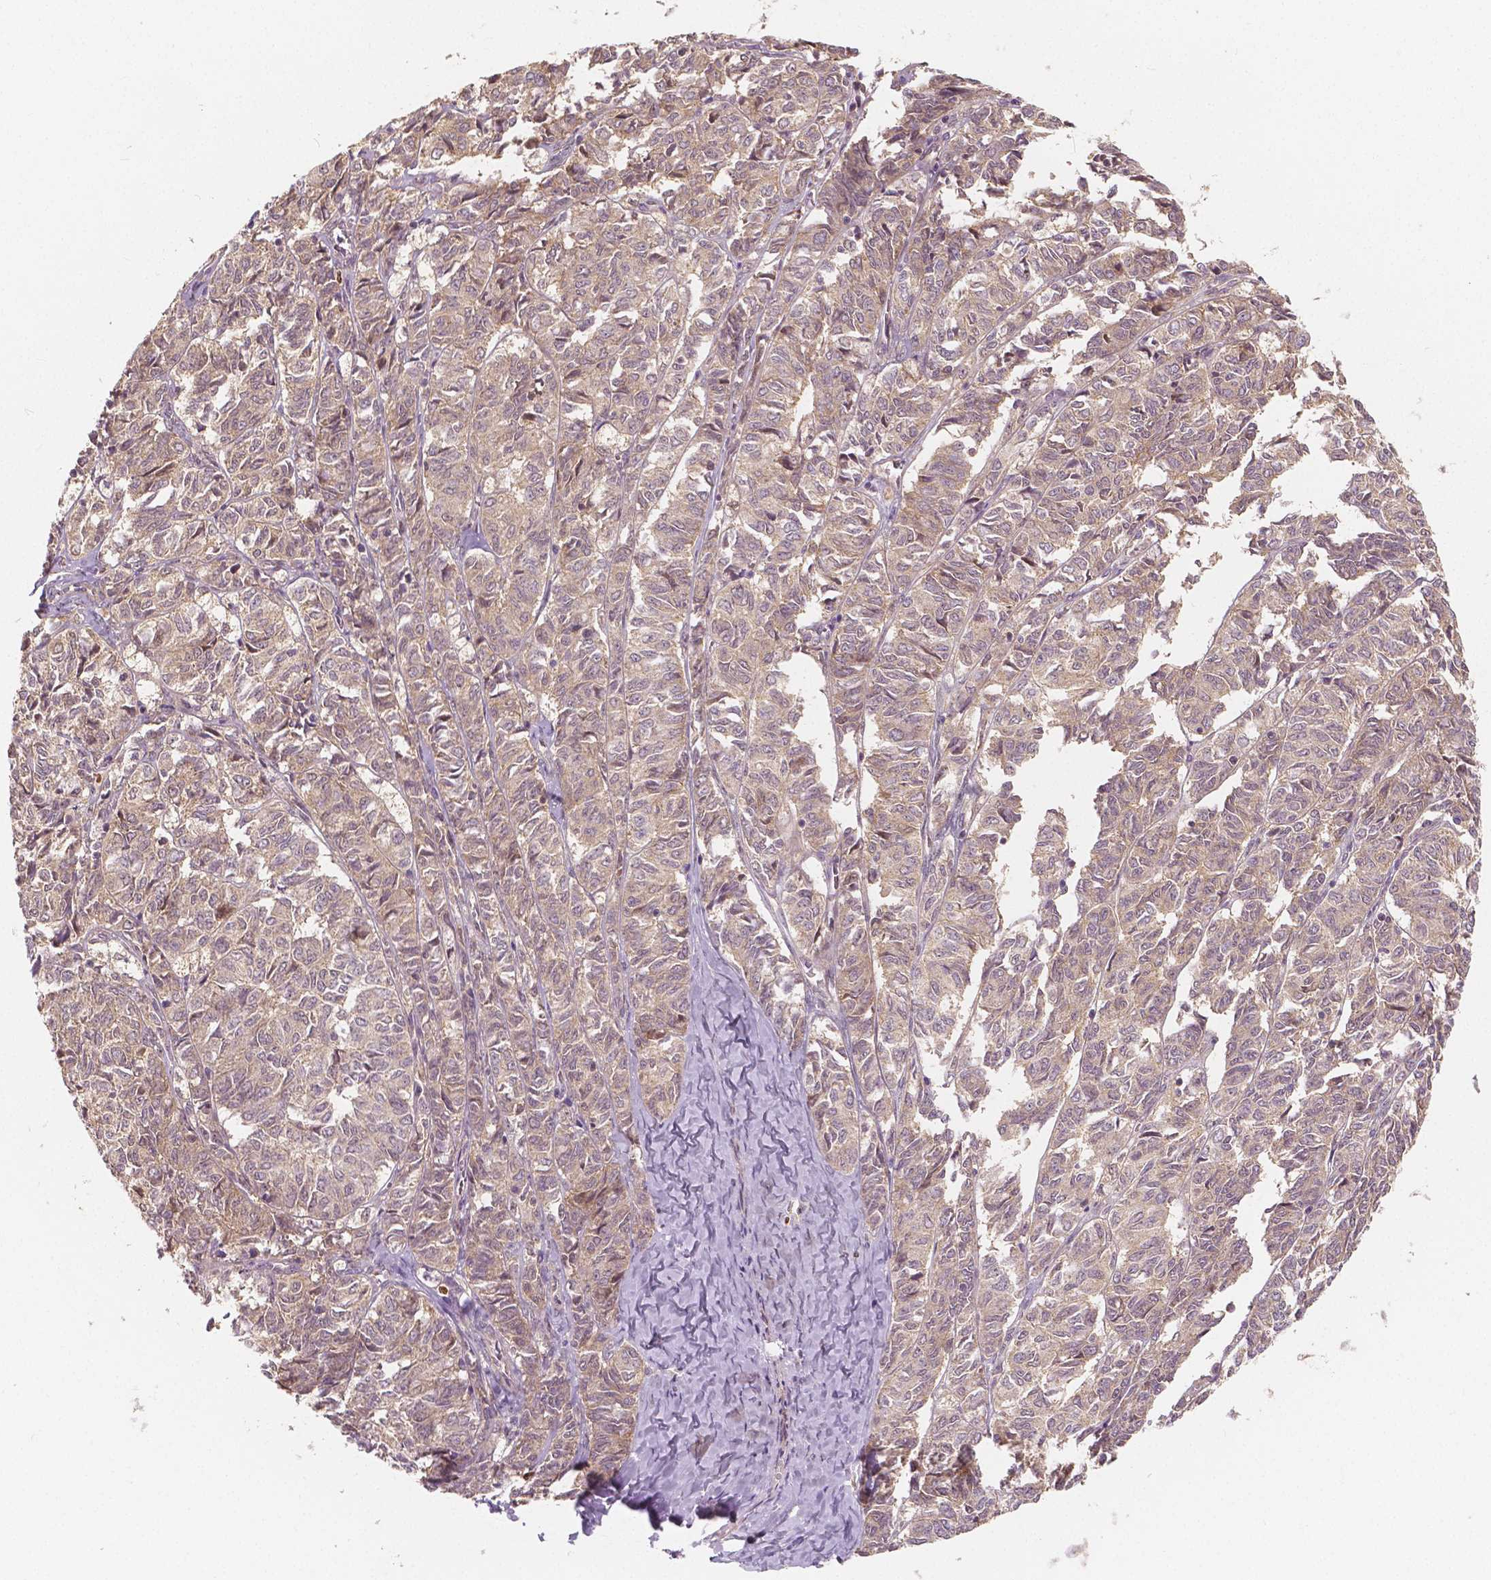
{"staining": {"intensity": "weak", "quantity": ">75%", "location": "cytoplasmic/membranous"}, "tissue": "ovarian cancer", "cell_type": "Tumor cells", "image_type": "cancer", "snomed": [{"axis": "morphology", "description": "Carcinoma, endometroid"}, {"axis": "topography", "description": "Ovary"}], "caption": "IHC of human ovarian endometroid carcinoma displays low levels of weak cytoplasmic/membranous expression in about >75% of tumor cells.", "gene": "SNX12", "patient": {"sex": "female", "age": 80}}